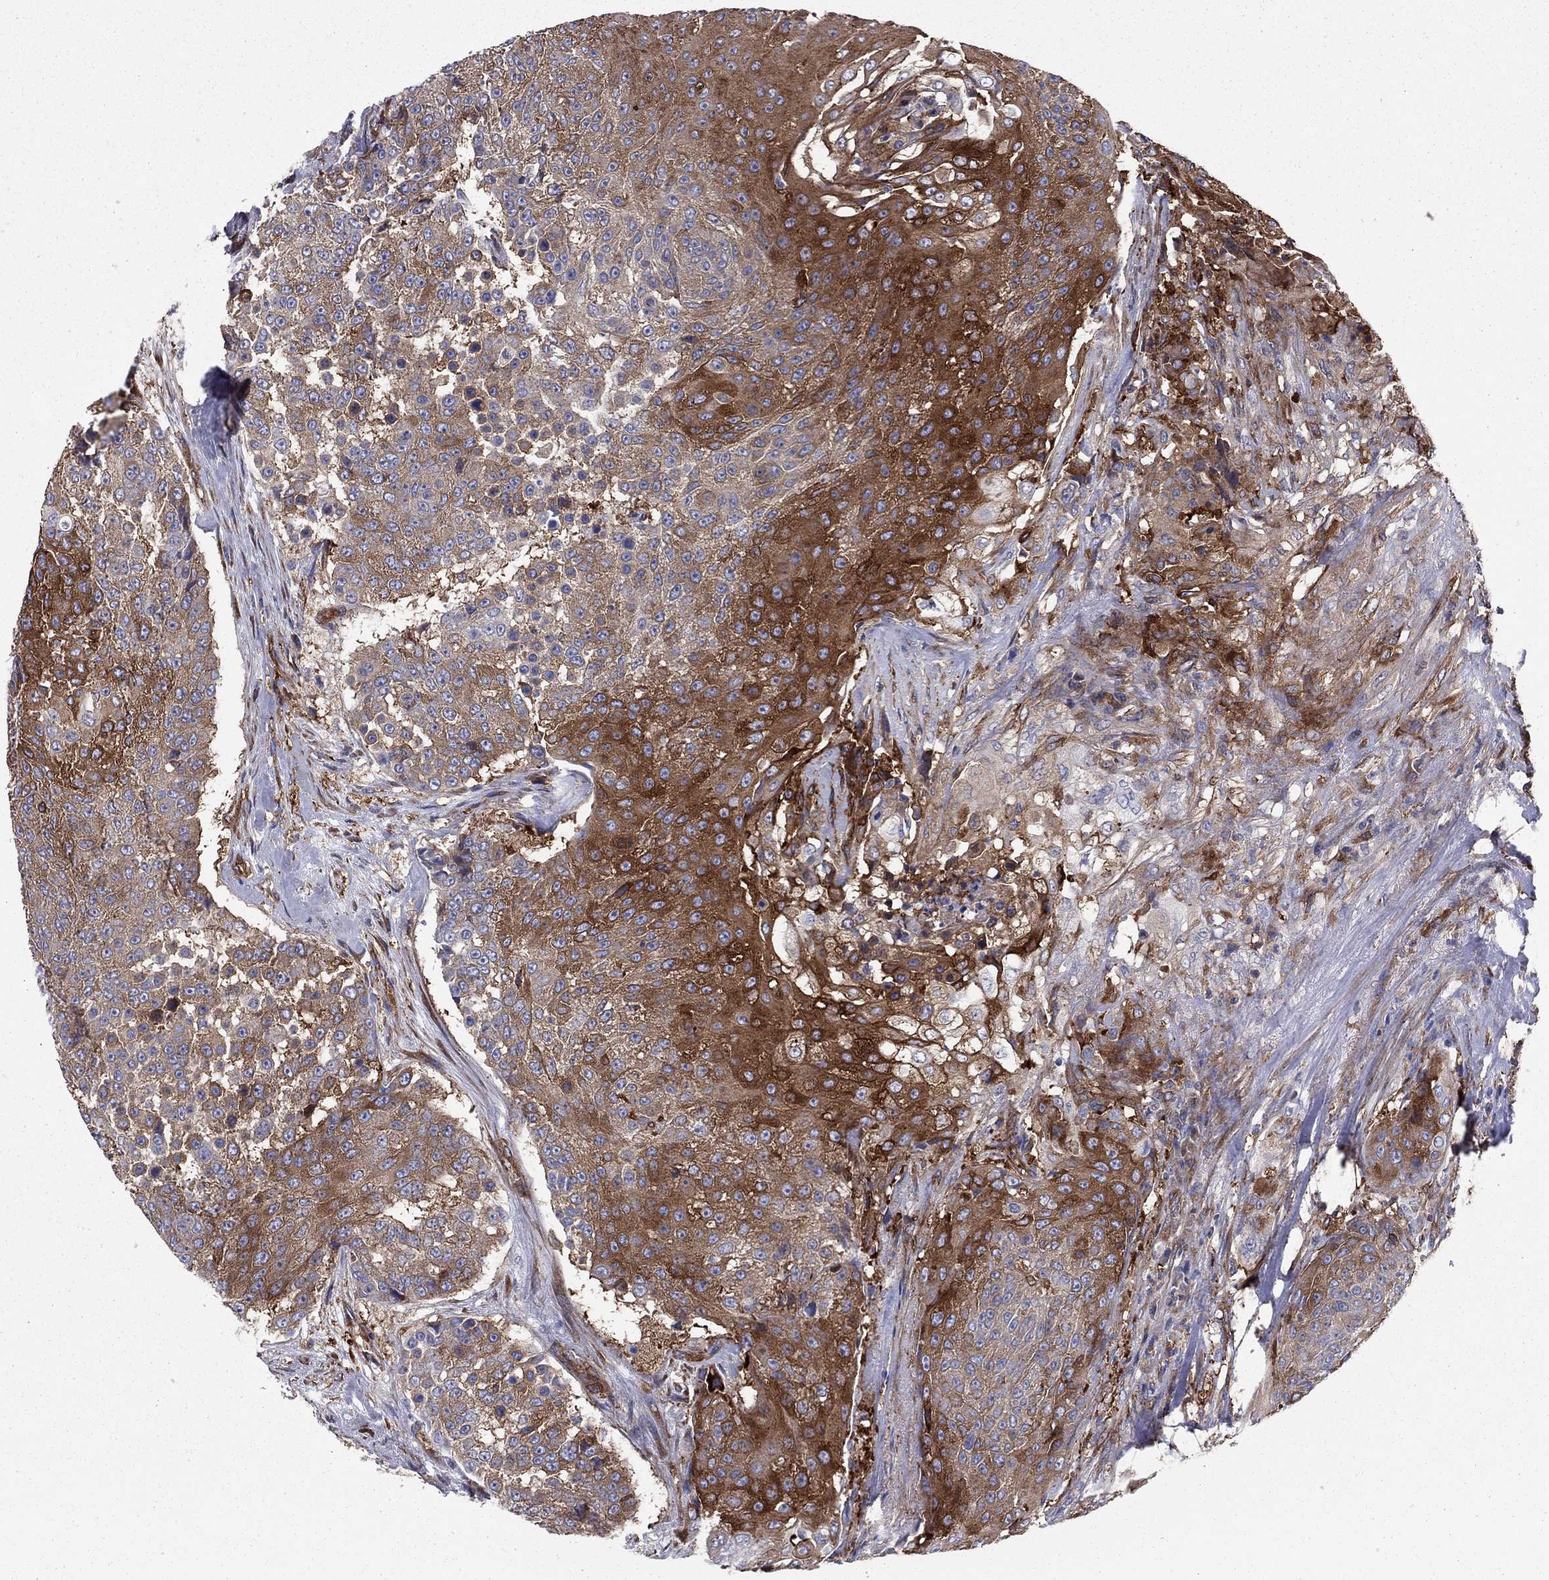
{"staining": {"intensity": "strong", "quantity": "25%-75%", "location": "cytoplasmic/membranous"}, "tissue": "urothelial cancer", "cell_type": "Tumor cells", "image_type": "cancer", "snomed": [{"axis": "morphology", "description": "Urothelial carcinoma, High grade"}, {"axis": "topography", "description": "Urinary bladder"}], "caption": "High-grade urothelial carcinoma stained with a brown dye reveals strong cytoplasmic/membranous positive staining in about 25%-75% of tumor cells.", "gene": "EHBP1L1", "patient": {"sex": "female", "age": 63}}